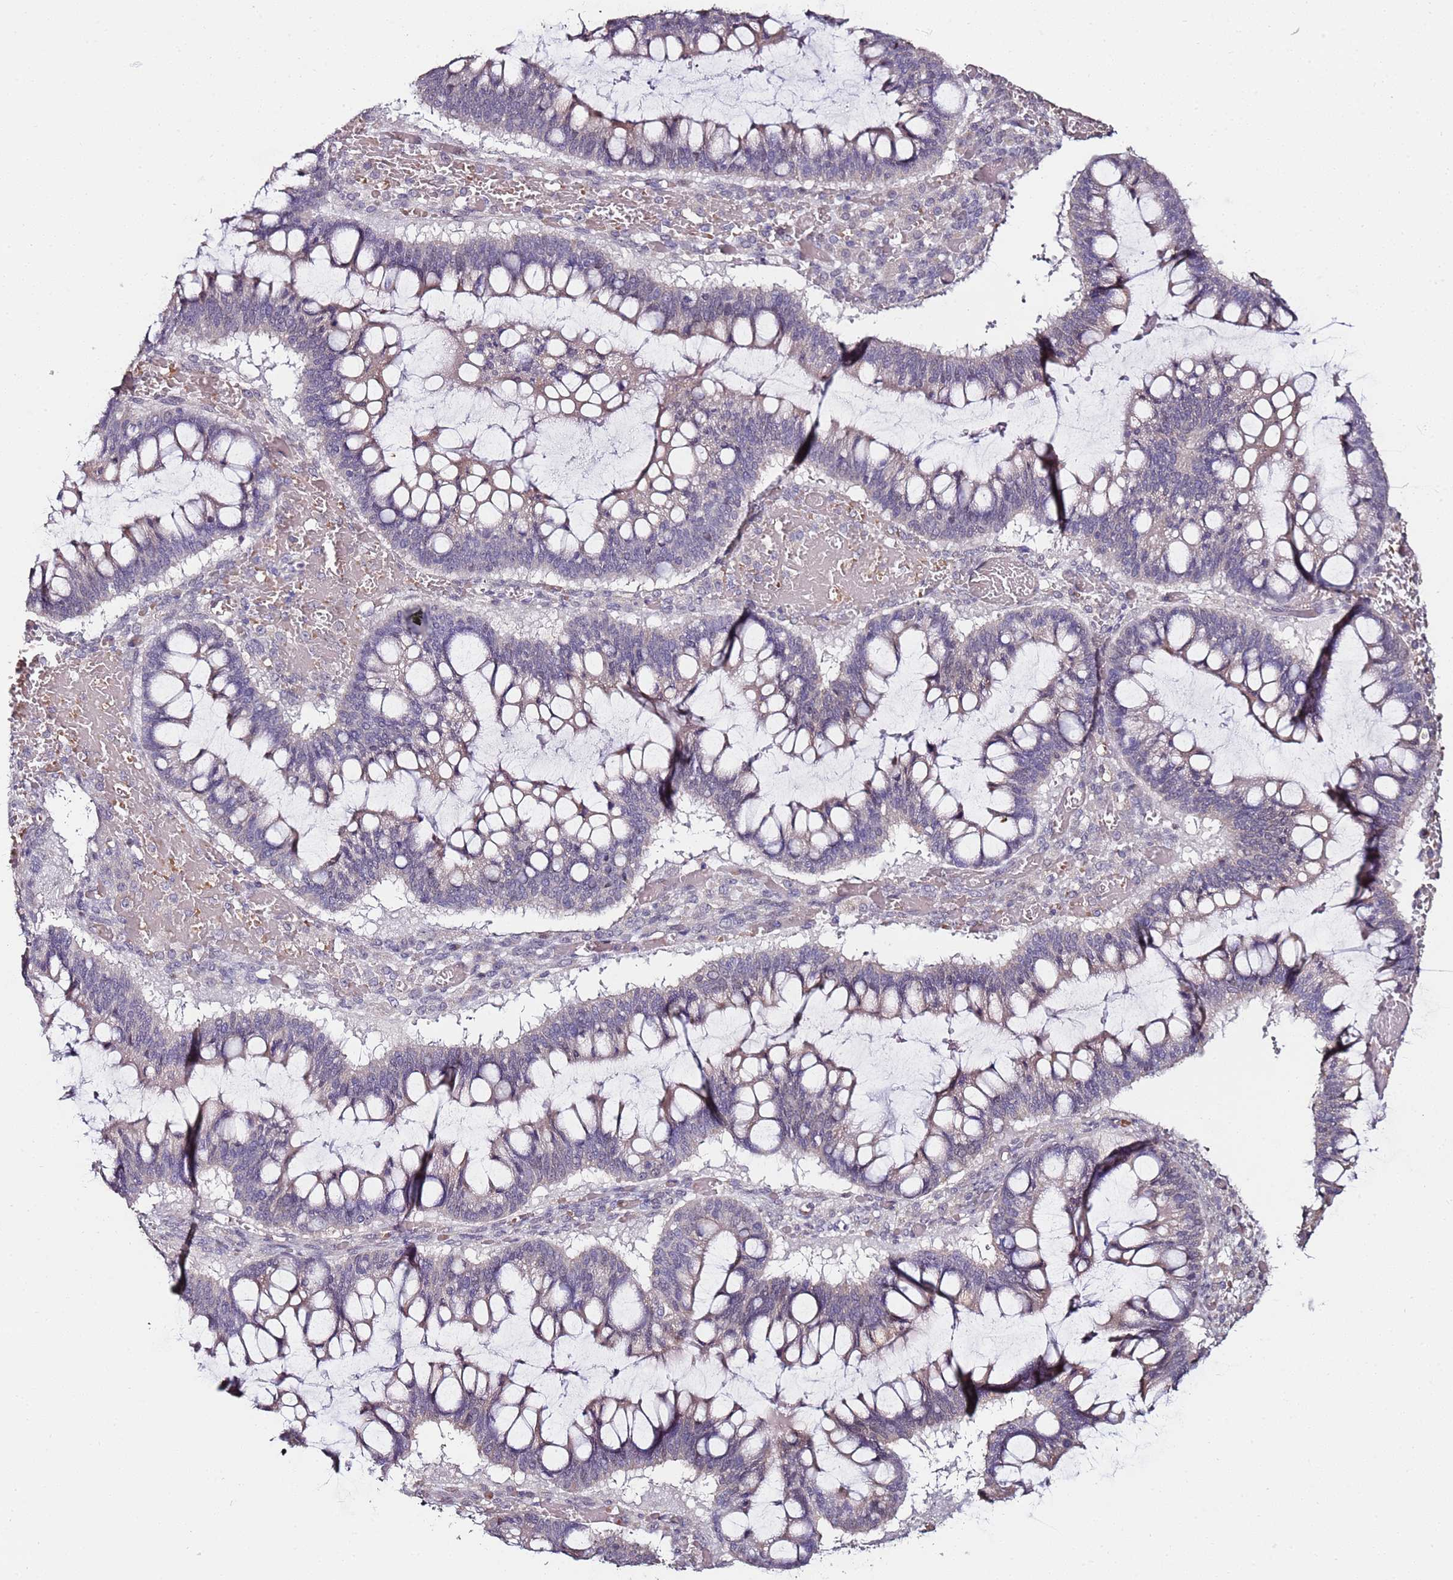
{"staining": {"intensity": "negative", "quantity": "none", "location": "none"}, "tissue": "ovarian cancer", "cell_type": "Tumor cells", "image_type": "cancer", "snomed": [{"axis": "morphology", "description": "Cystadenocarcinoma, mucinous, NOS"}, {"axis": "topography", "description": "Ovary"}], "caption": "High magnification brightfield microscopy of ovarian mucinous cystadenocarcinoma stained with DAB (3,3'-diaminobenzidine) (brown) and counterstained with hematoxylin (blue): tumor cells show no significant positivity. (DAB (3,3'-diaminobenzidine) immunohistochemistry (IHC) visualized using brightfield microscopy, high magnification).", "gene": "C3orf80", "patient": {"sex": "female", "age": 73}}